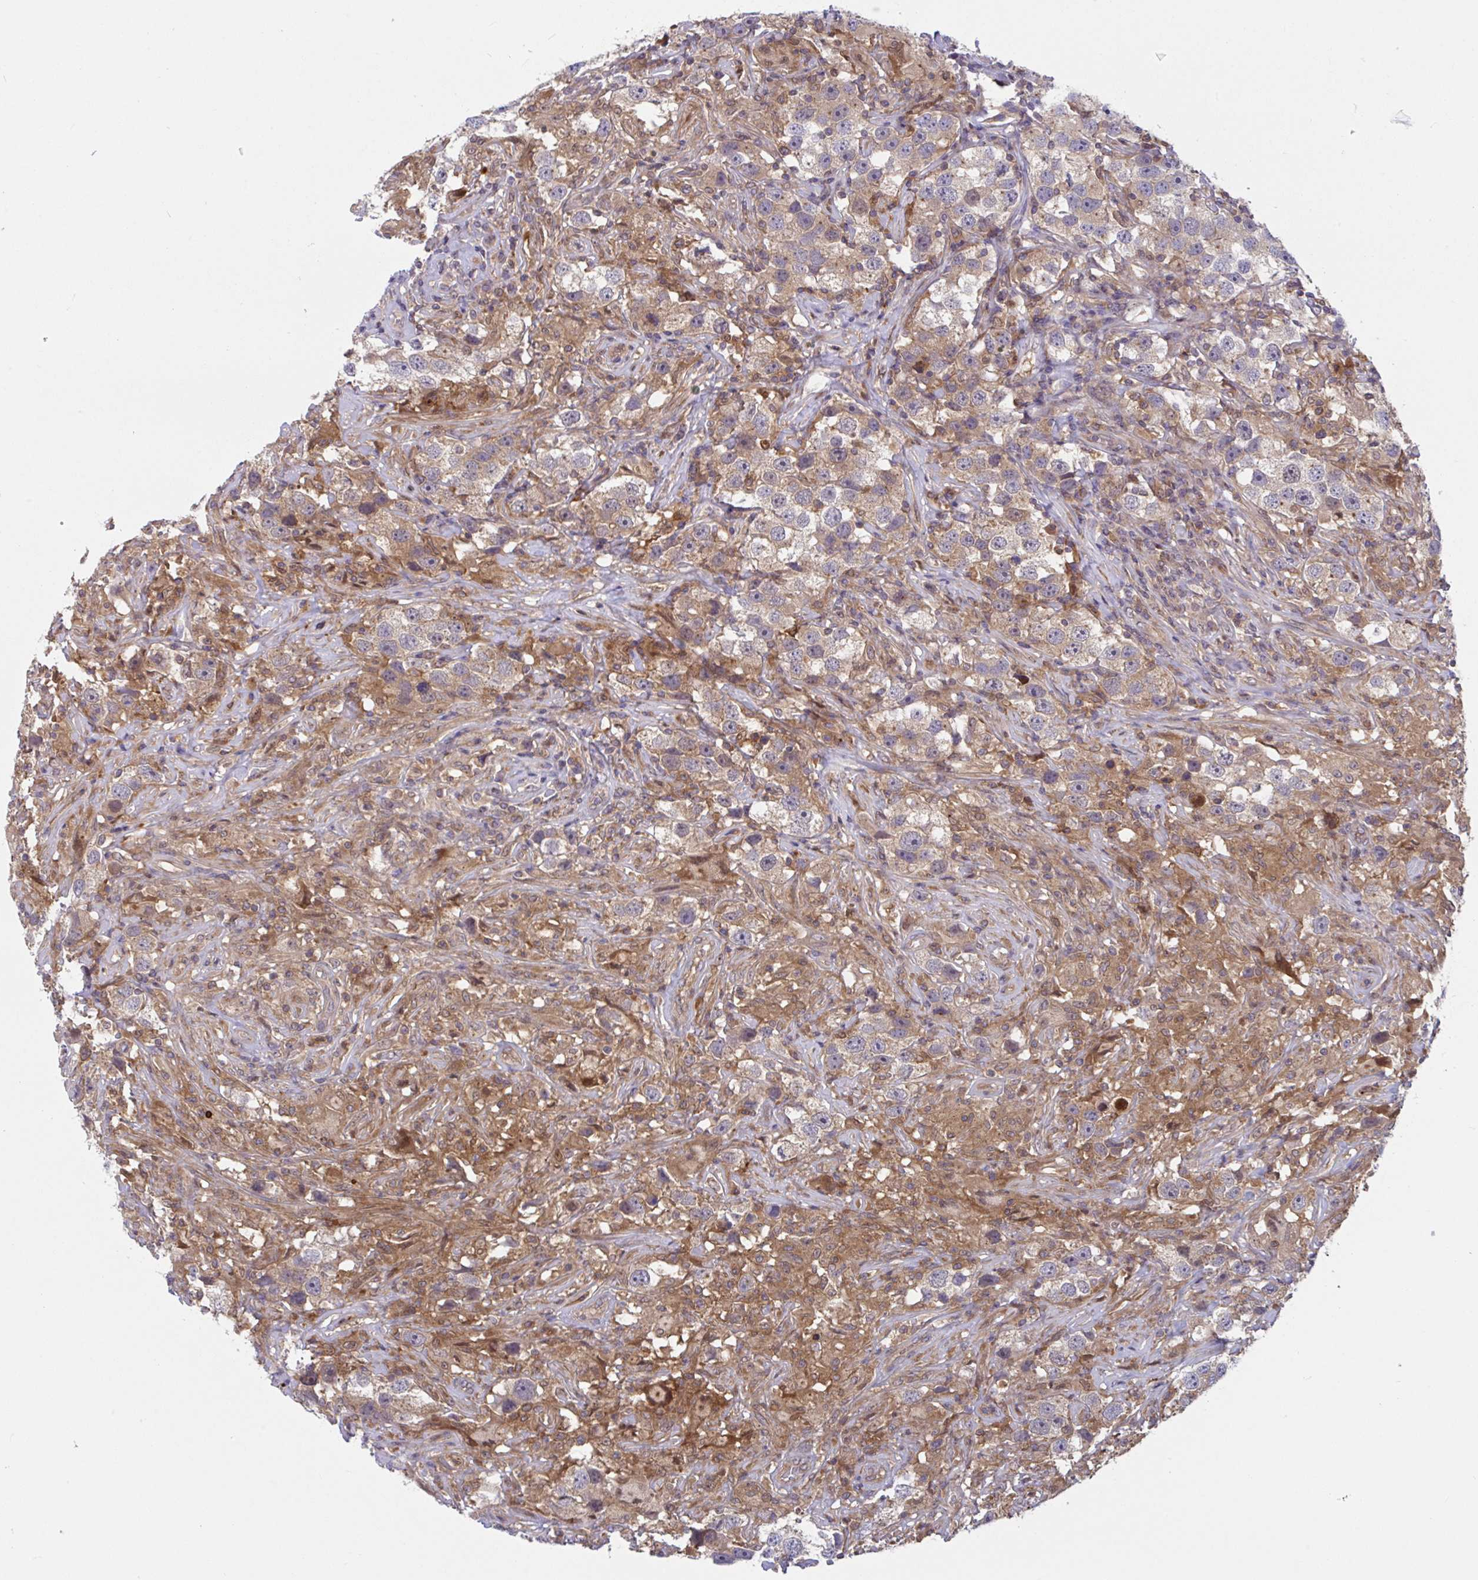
{"staining": {"intensity": "moderate", "quantity": "25%-75%", "location": "cytoplasmic/membranous,nuclear"}, "tissue": "testis cancer", "cell_type": "Tumor cells", "image_type": "cancer", "snomed": [{"axis": "morphology", "description": "Seminoma, NOS"}, {"axis": "topography", "description": "Testis"}], "caption": "A brown stain highlights moderate cytoplasmic/membranous and nuclear positivity of a protein in testis cancer tumor cells.", "gene": "LMNTD2", "patient": {"sex": "male", "age": 49}}